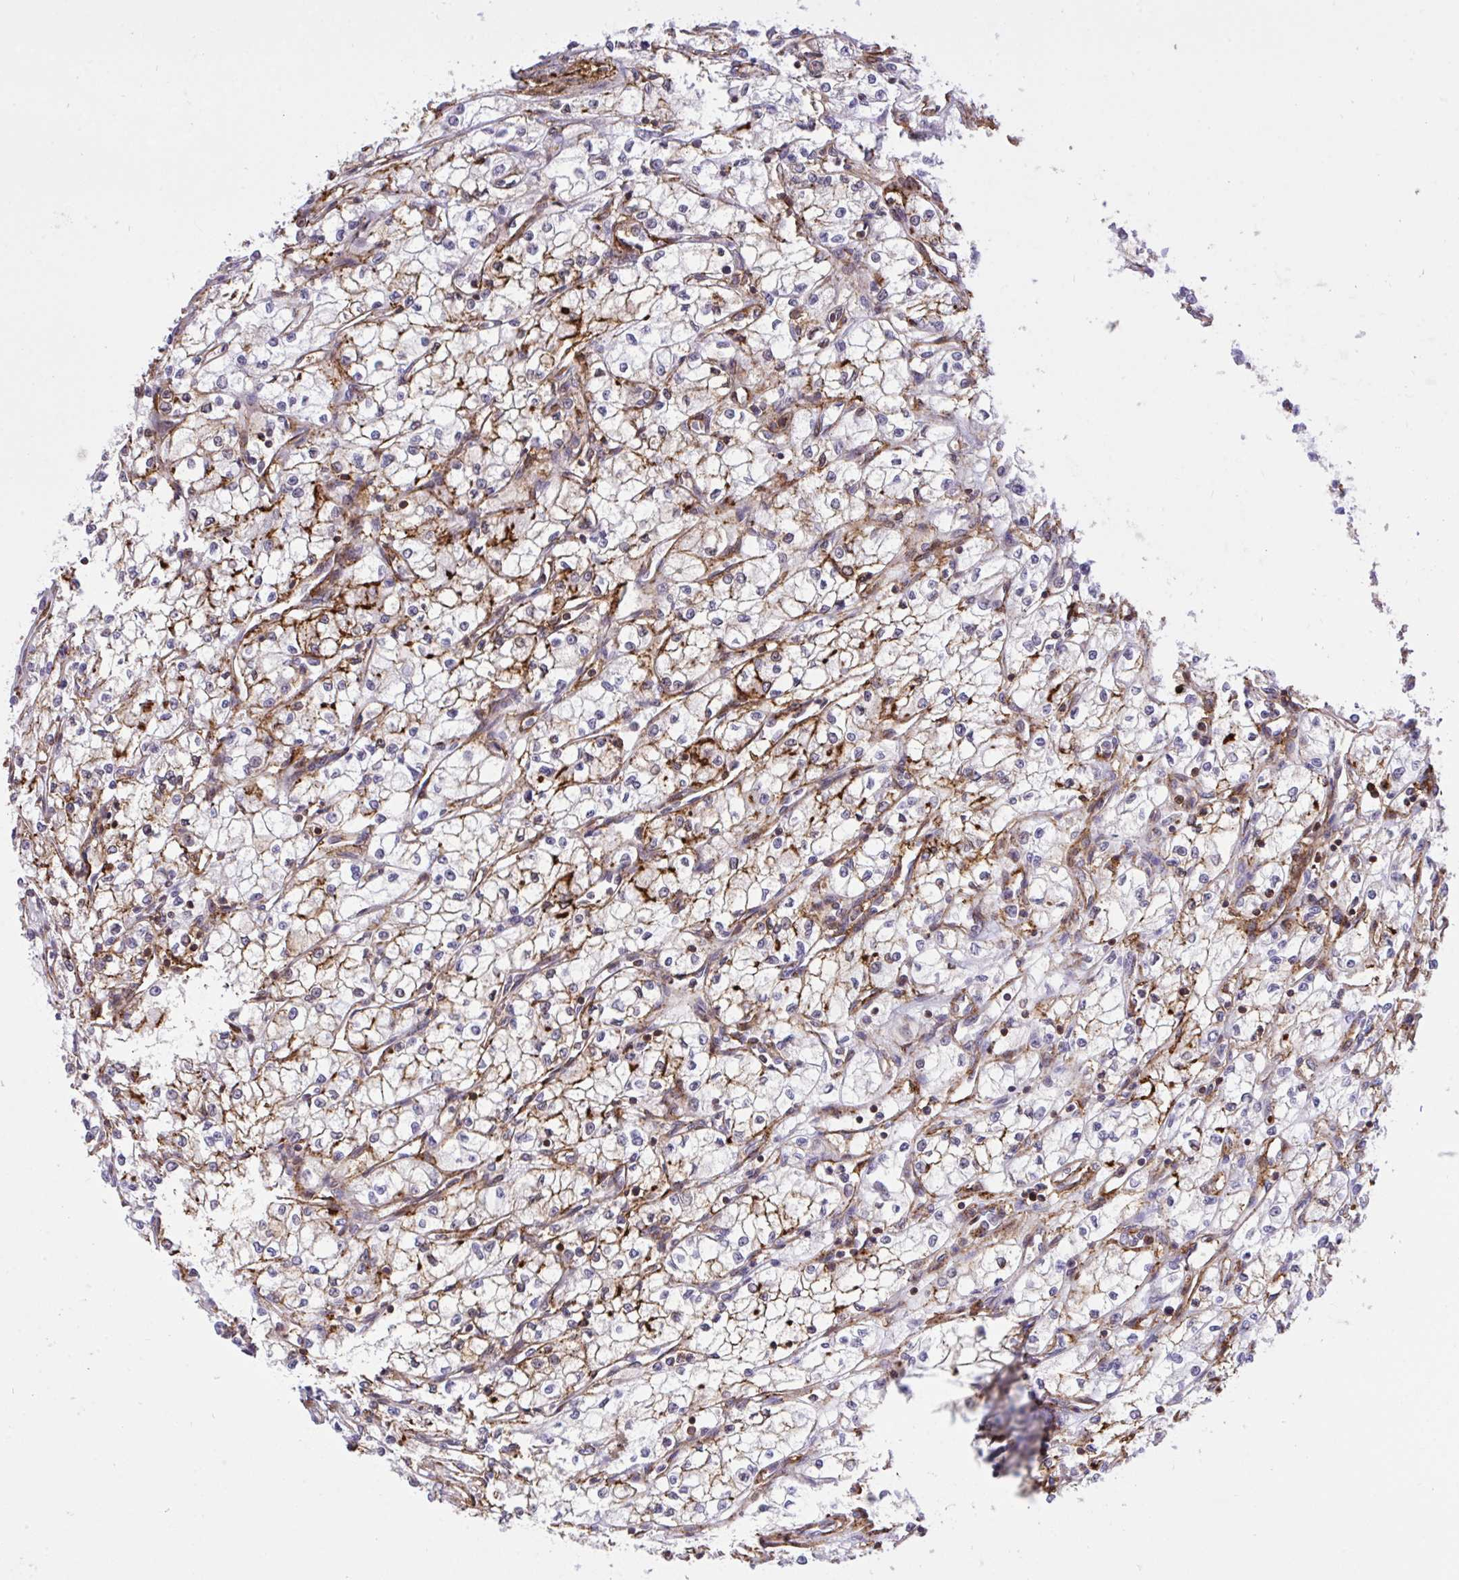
{"staining": {"intensity": "moderate", "quantity": "25%-75%", "location": "cytoplasmic/membranous"}, "tissue": "renal cancer", "cell_type": "Tumor cells", "image_type": "cancer", "snomed": [{"axis": "morphology", "description": "Adenocarcinoma, NOS"}, {"axis": "topography", "description": "Kidney"}], "caption": "Immunohistochemistry histopathology image of renal cancer stained for a protein (brown), which displays medium levels of moderate cytoplasmic/membranous staining in about 25%-75% of tumor cells.", "gene": "ERI1", "patient": {"sex": "male", "age": 59}}